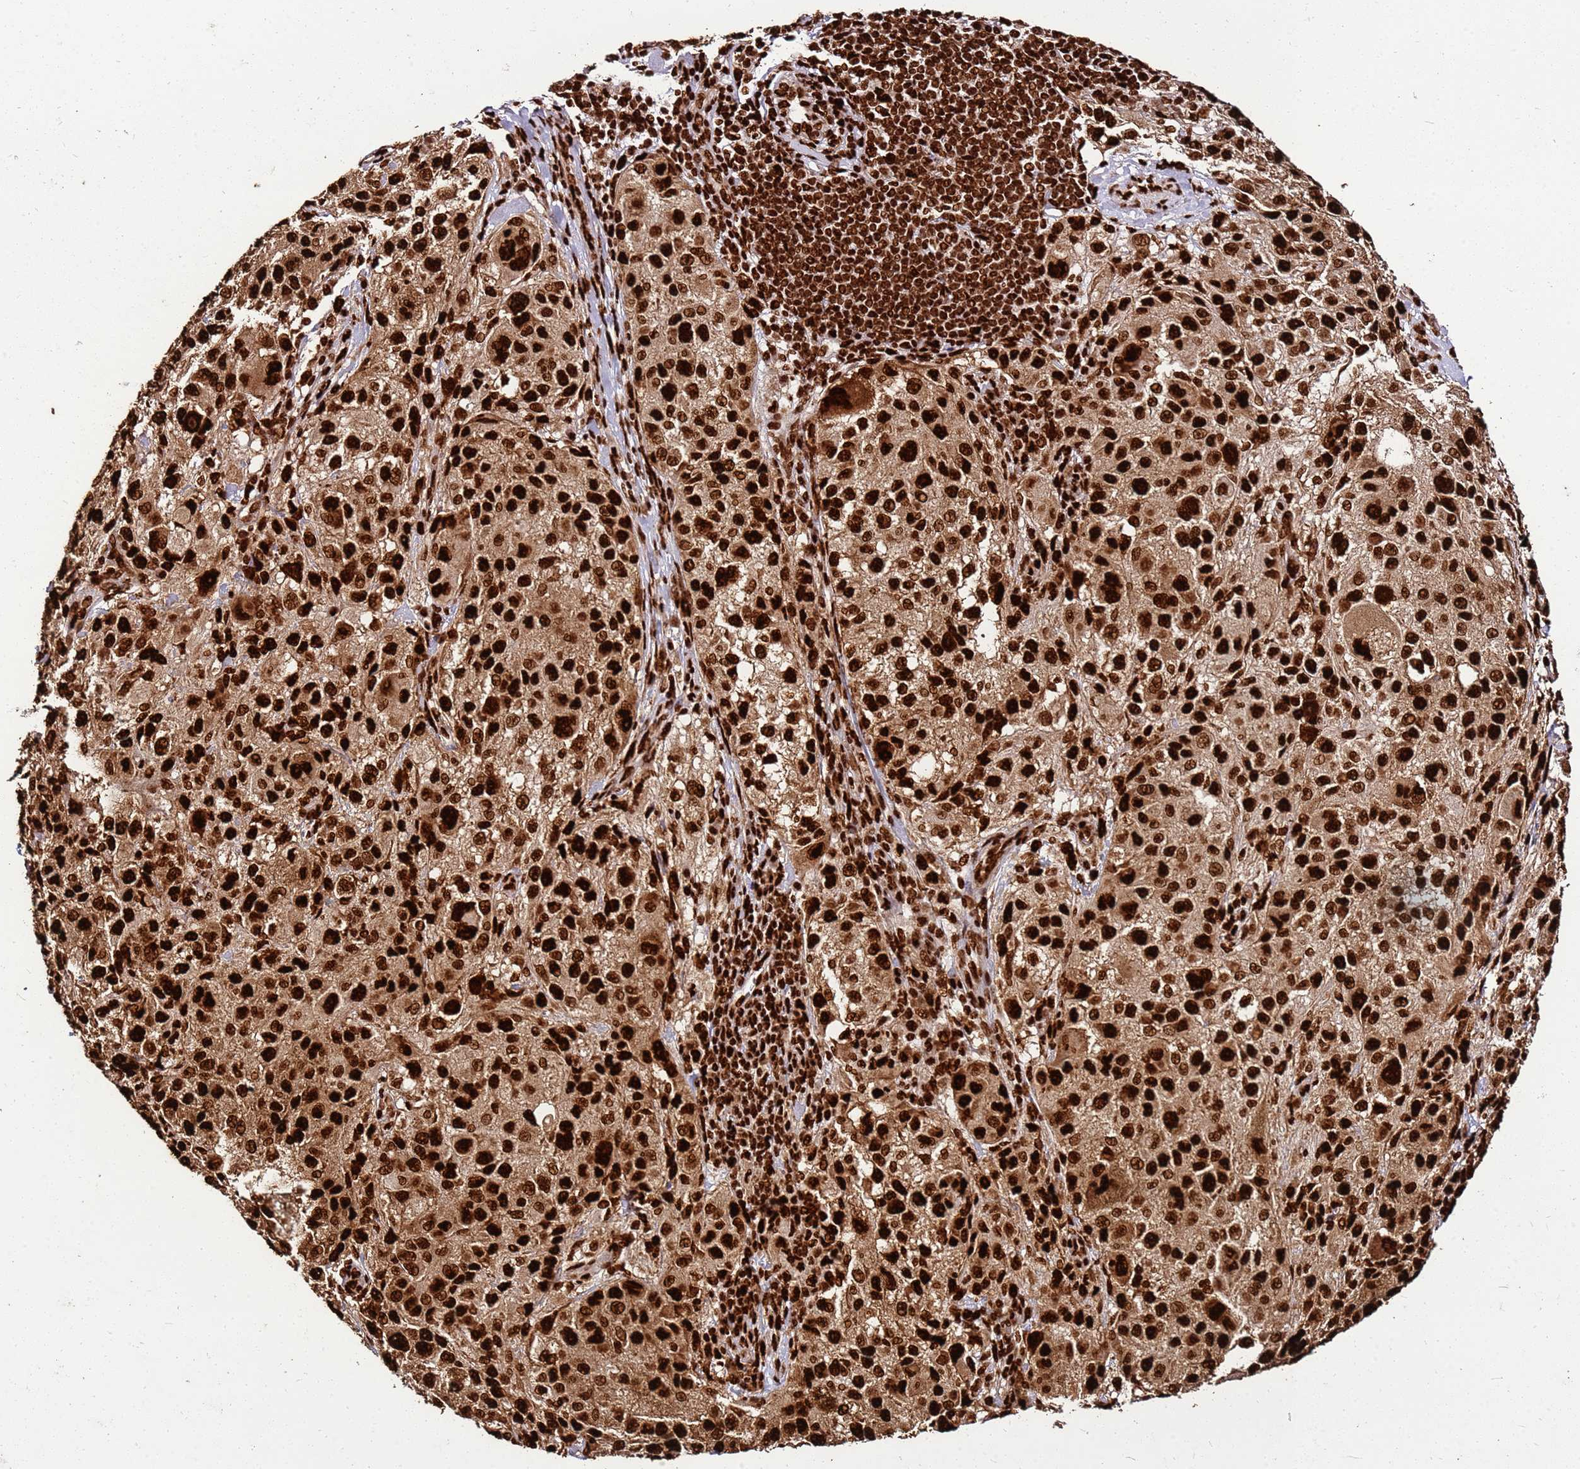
{"staining": {"intensity": "strong", "quantity": ">75%", "location": "cytoplasmic/membranous,nuclear"}, "tissue": "melanoma", "cell_type": "Tumor cells", "image_type": "cancer", "snomed": [{"axis": "morphology", "description": "Necrosis, NOS"}, {"axis": "morphology", "description": "Malignant melanoma, NOS"}, {"axis": "topography", "description": "Skin"}], "caption": "Melanoma was stained to show a protein in brown. There is high levels of strong cytoplasmic/membranous and nuclear positivity in approximately >75% of tumor cells.", "gene": "HNRNPAB", "patient": {"sex": "female", "age": 87}}